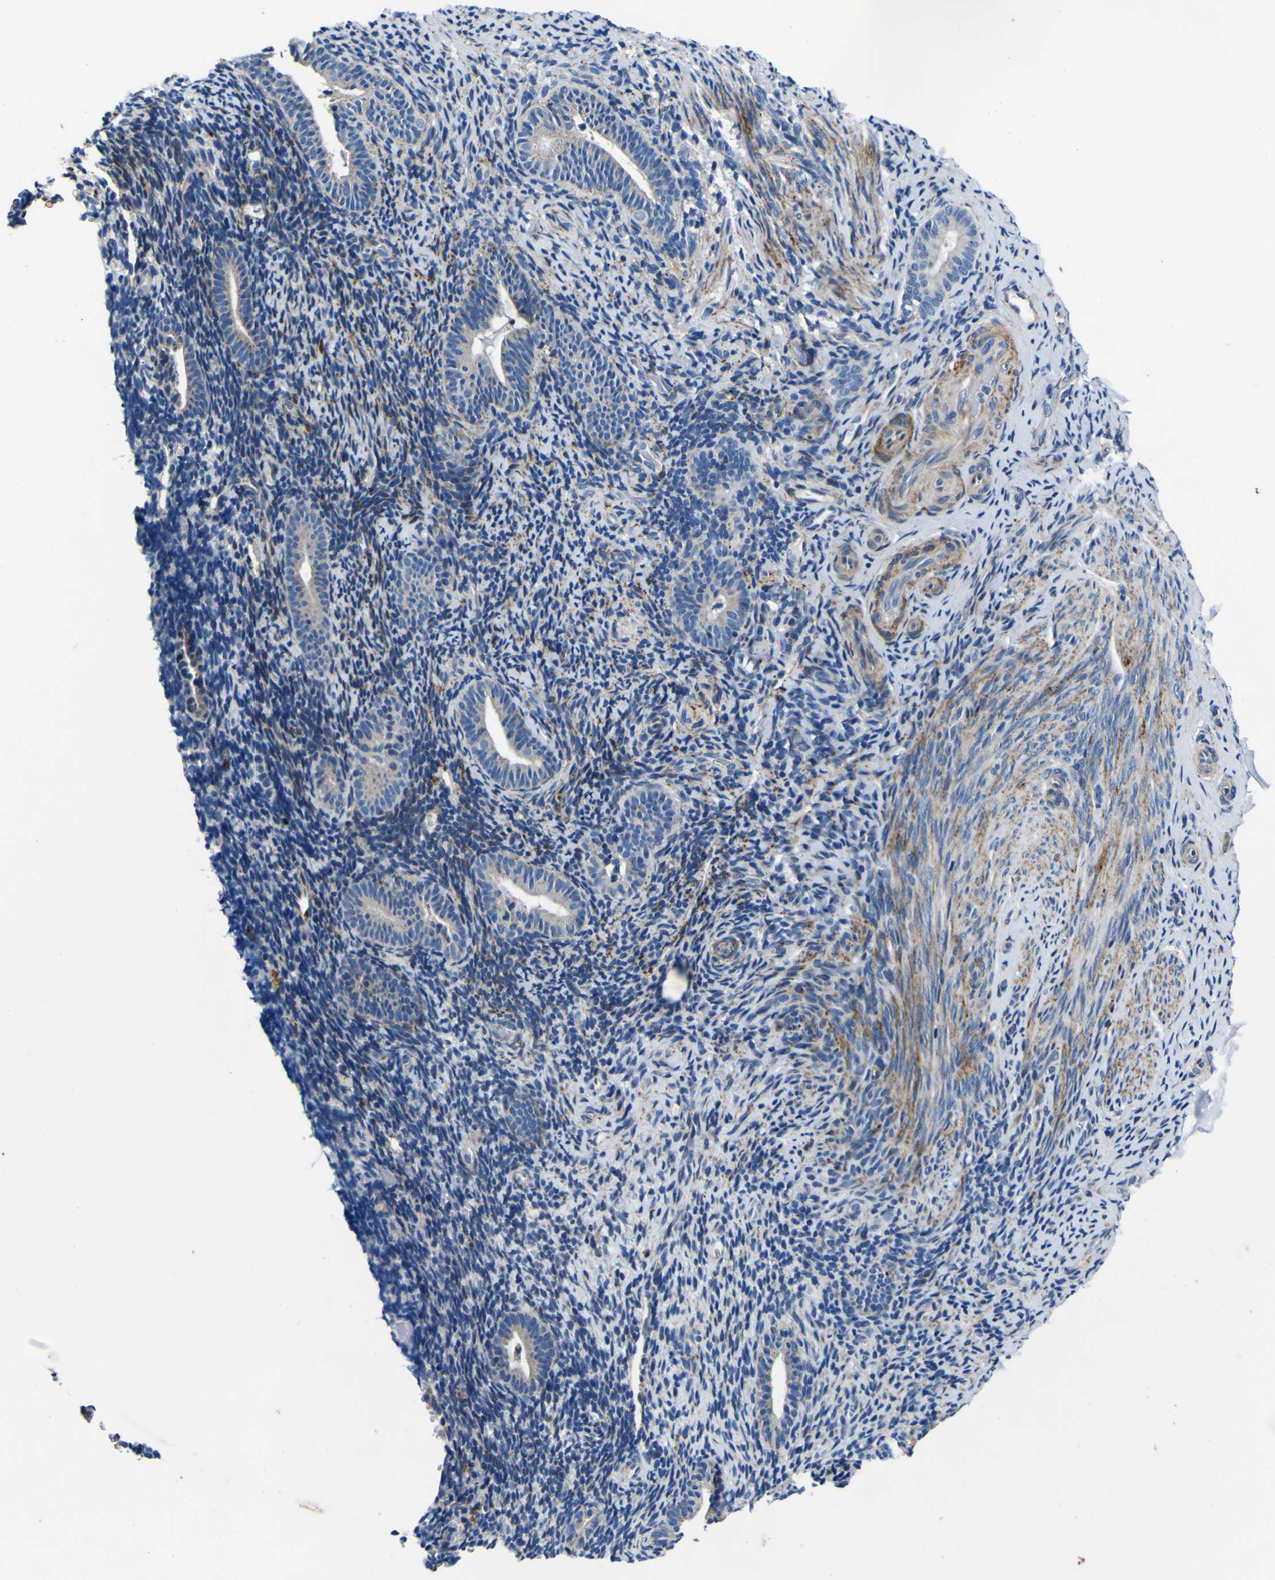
{"staining": {"intensity": "moderate", "quantity": "<25%", "location": "cytoplasmic/membranous"}, "tissue": "endometrium", "cell_type": "Cells in endometrial stroma", "image_type": "normal", "snomed": [{"axis": "morphology", "description": "Normal tissue, NOS"}, {"axis": "topography", "description": "Endometrium"}], "caption": "IHC micrograph of normal endometrium: human endometrium stained using immunohistochemistry displays low levels of moderate protein expression localized specifically in the cytoplasmic/membranous of cells in endometrial stroma, appearing as a cytoplasmic/membranous brown color.", "gene": "AGAP3", "patient": {"sex": "female", "age": 51}}